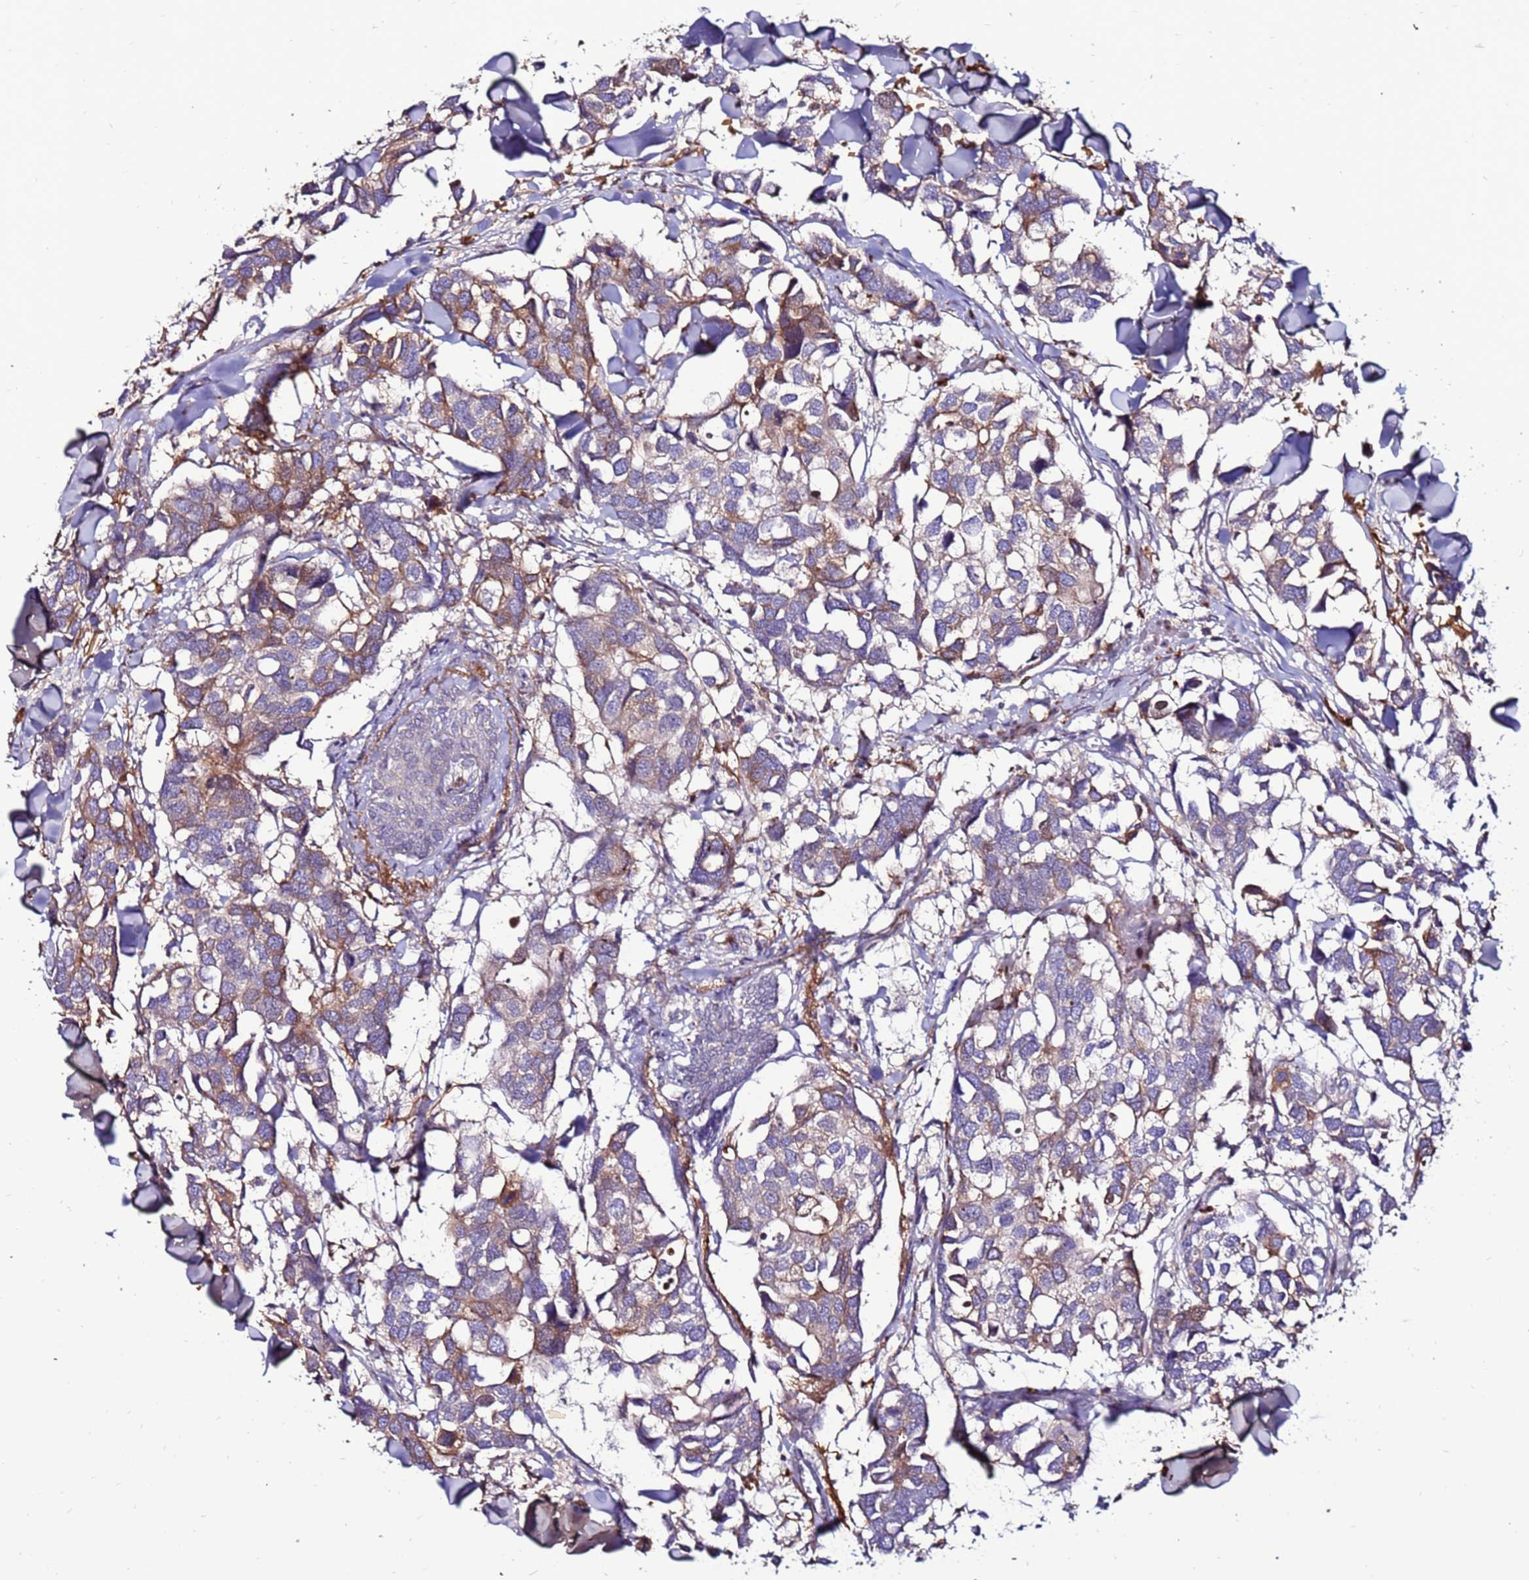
{"staining": {"intensity": "weak", "quantity": "25%-75%", "location": "cytoplasmic/membranous"}, "tissue": "breast cancer", "cell_type": "Tumor cells", "image_type": "cancer", "snomed": [{"axis": "morphology", "description": "Duct carcinoma"}, {"axis": "topography", "description": "Breast"}], "caption": "Human intraductal carcinoma (breast) stained with a protein marker displays weak staining in tumor cells.", "gene": "CCDC71", "patient": {"sex": "female", "age": 83}}